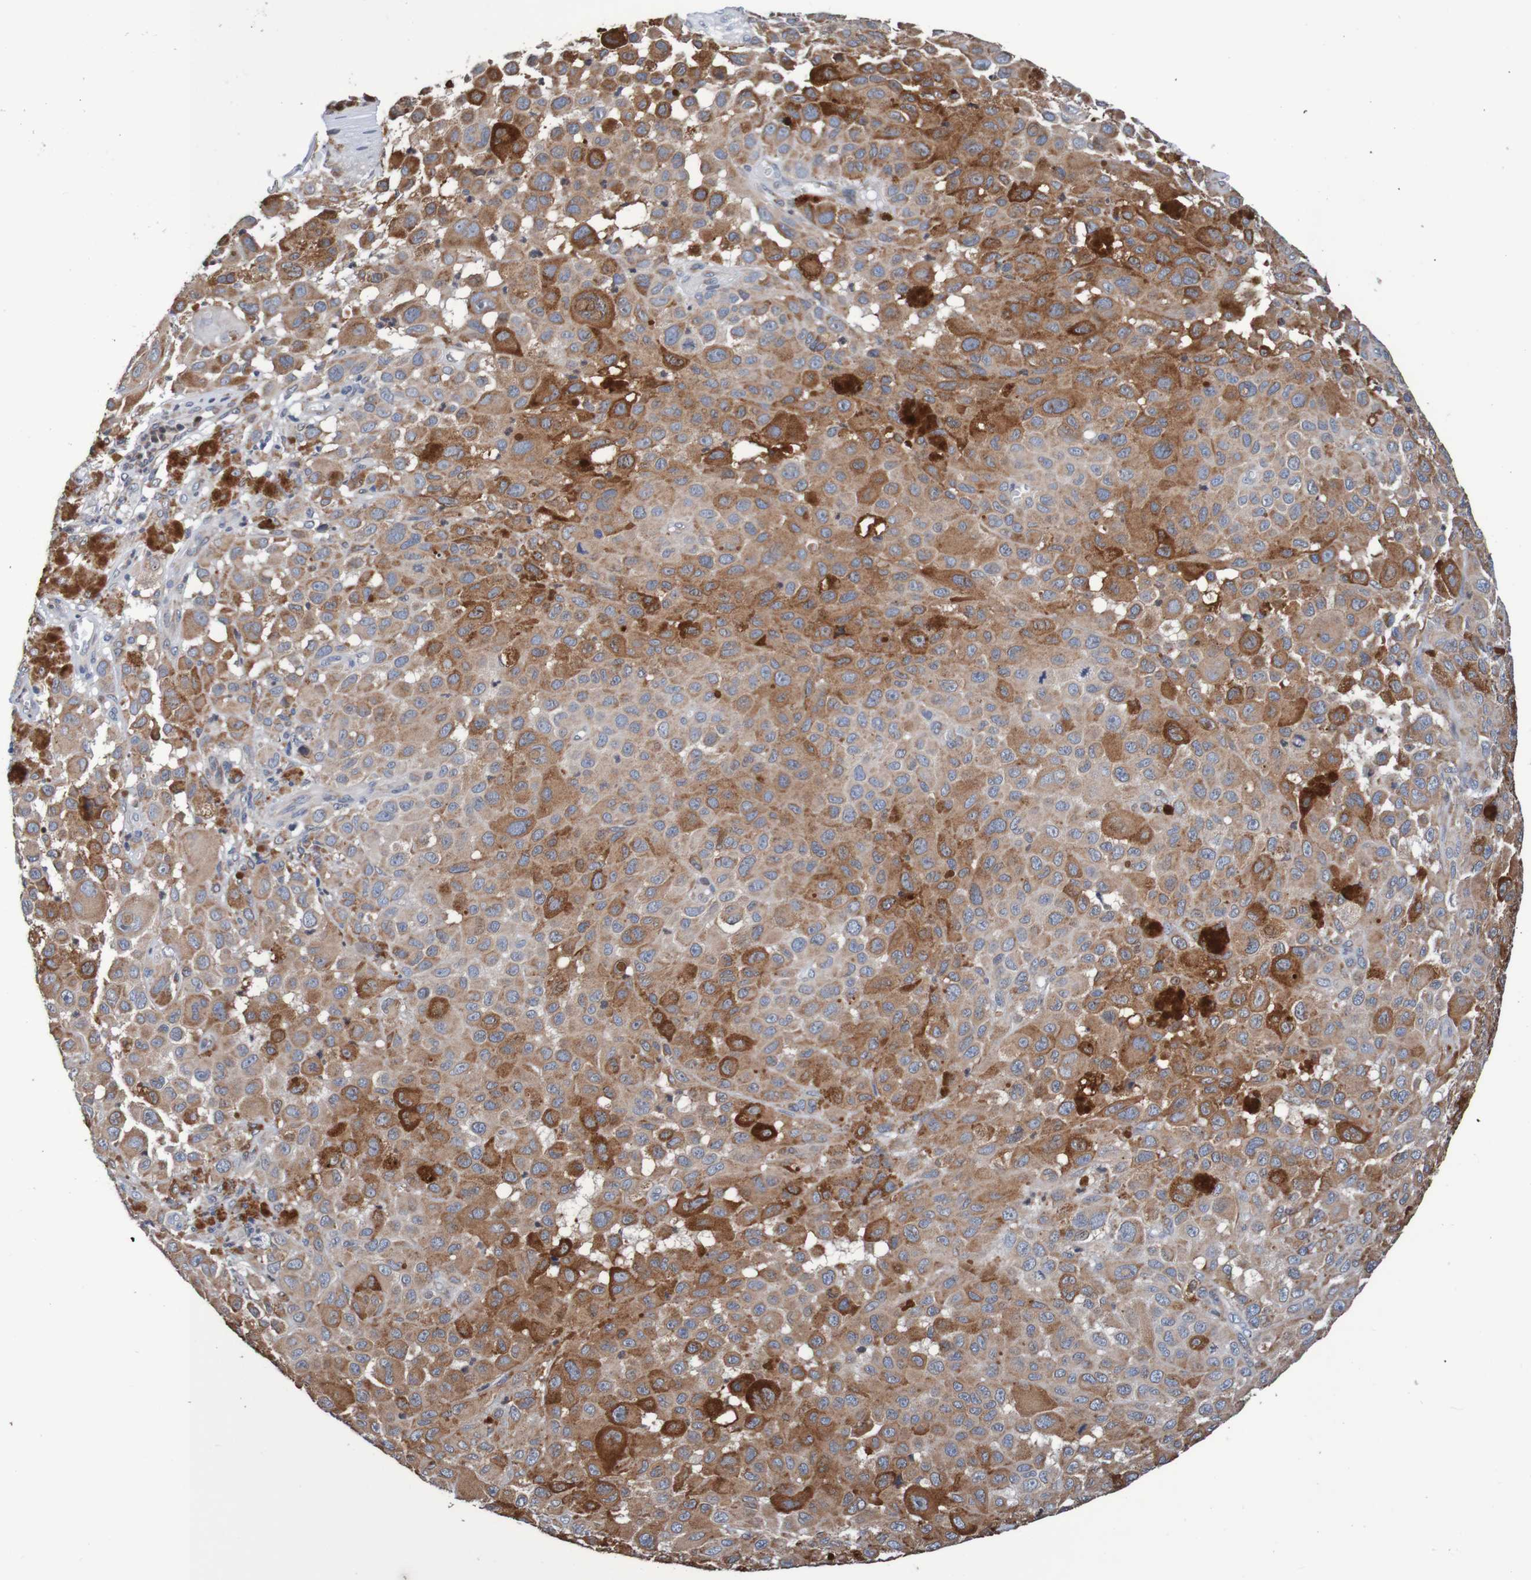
{"staining": {"intensity": "moderate", "quantity": ">75%", "location": "cytoplasmic/membranous"}, "tissue": "melanoma", "cell_type": "Tumor cells", "image_type": "cancer", "snomed": [{"axis": "morphology", "description": "Malignant melanoma, NOS"}, {"axis": "topography", "description": "Skin"}], "caption": "High-magnification brightfield microscopy of melanoma stained with DAB (3,3'-diaminobenzidine) (brown) and counterstained with hematoxylin (blue). tumor cells exhibit moderate cytoplasmic/membranous expression is seen in approximately>75% of cells.", "gene": "FIBP", "patient": {"sex": "male", "age": 96}}